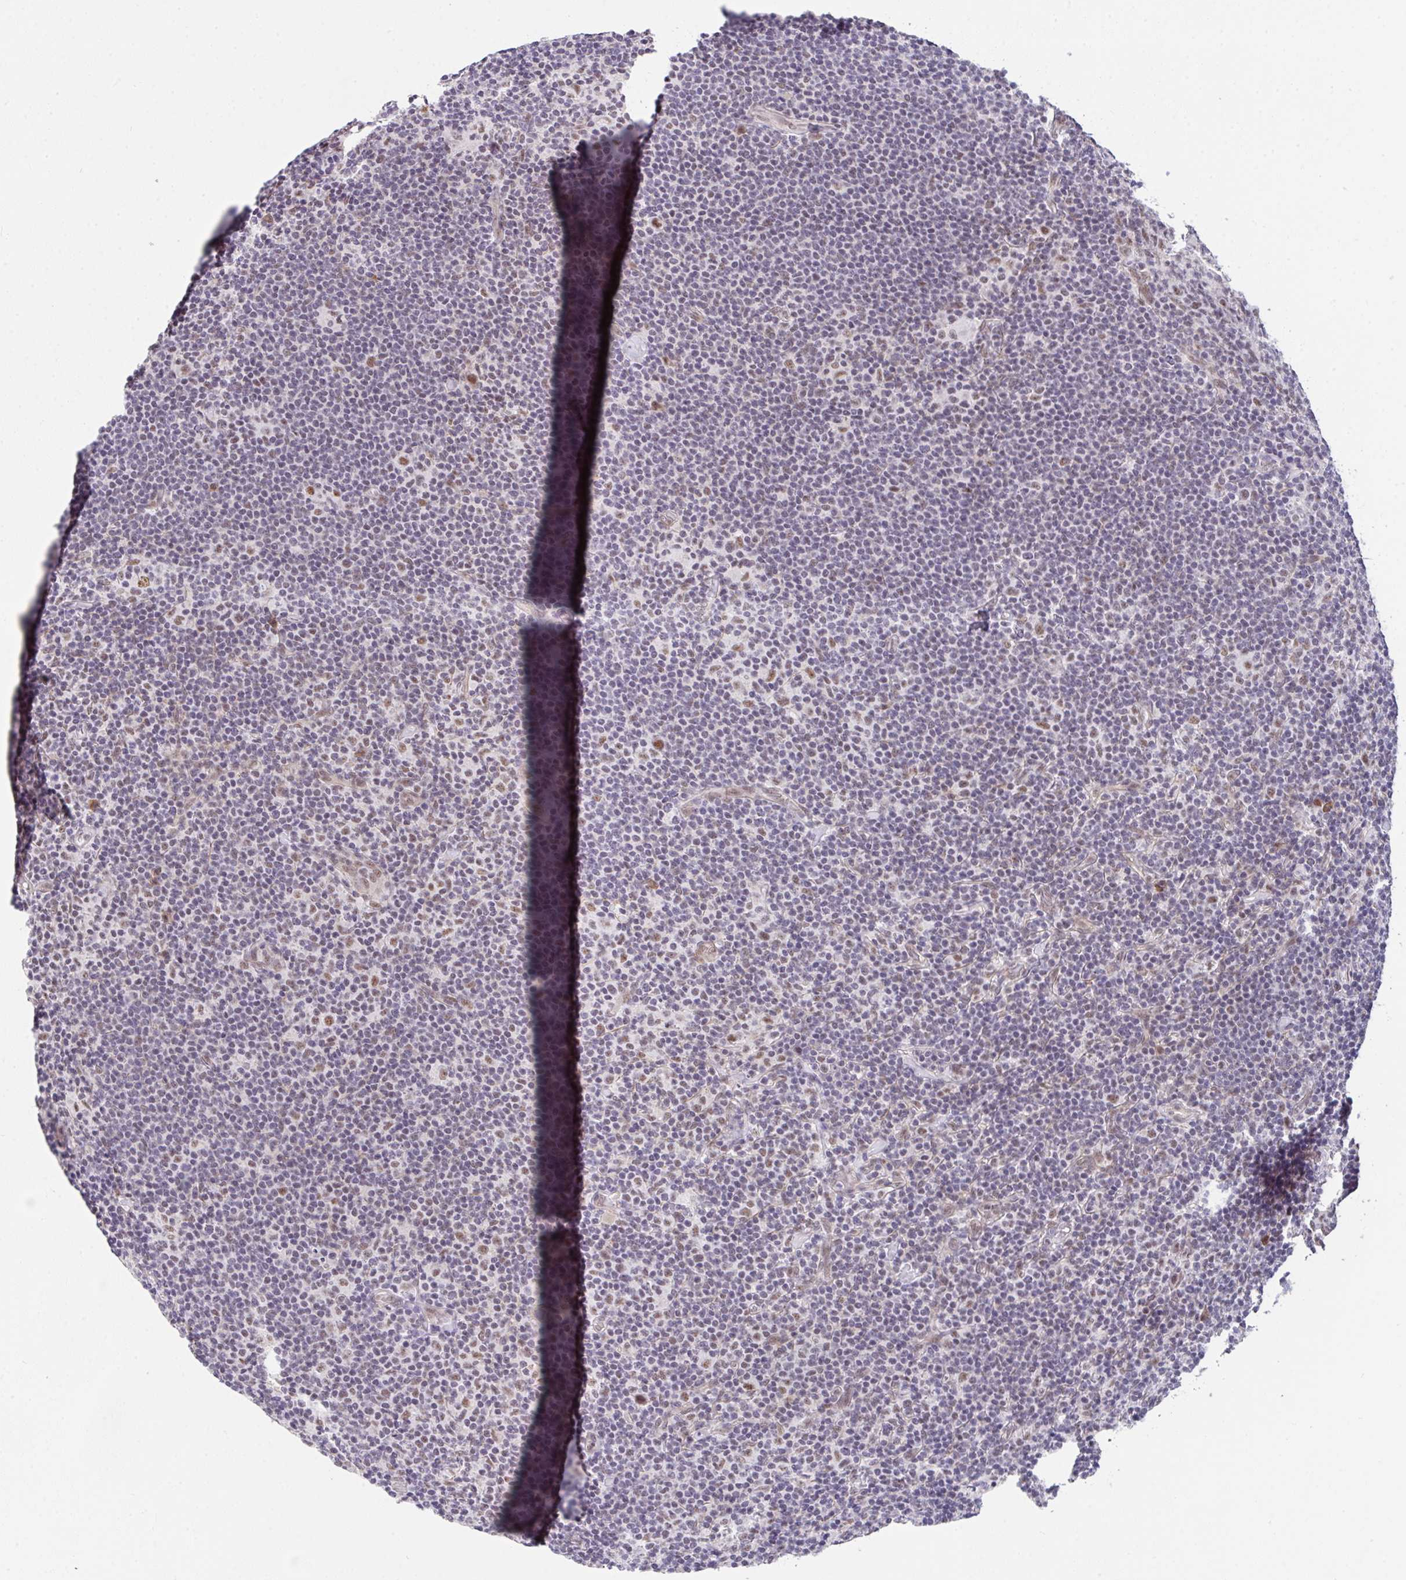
{"staining": {"intensity": "weak", "quantity": ">75%", "location": "nuclear"}, "tissue": "lymphoma", "cell_type": "Tumor cells", "image_type": "cancer", "snomed": [{"axis": "morphology", "description": "Hodgkin's disease, NOS"}, {"axis": "topography", "description": "Lymph node"}], "caption": "Hodgkin's disease stained with a brown dye reveals weak nuclear positive positivity in about >75% of tumor cells.", "gene": "RBBP6", "patient": {"sex": "female", "age": 57}}